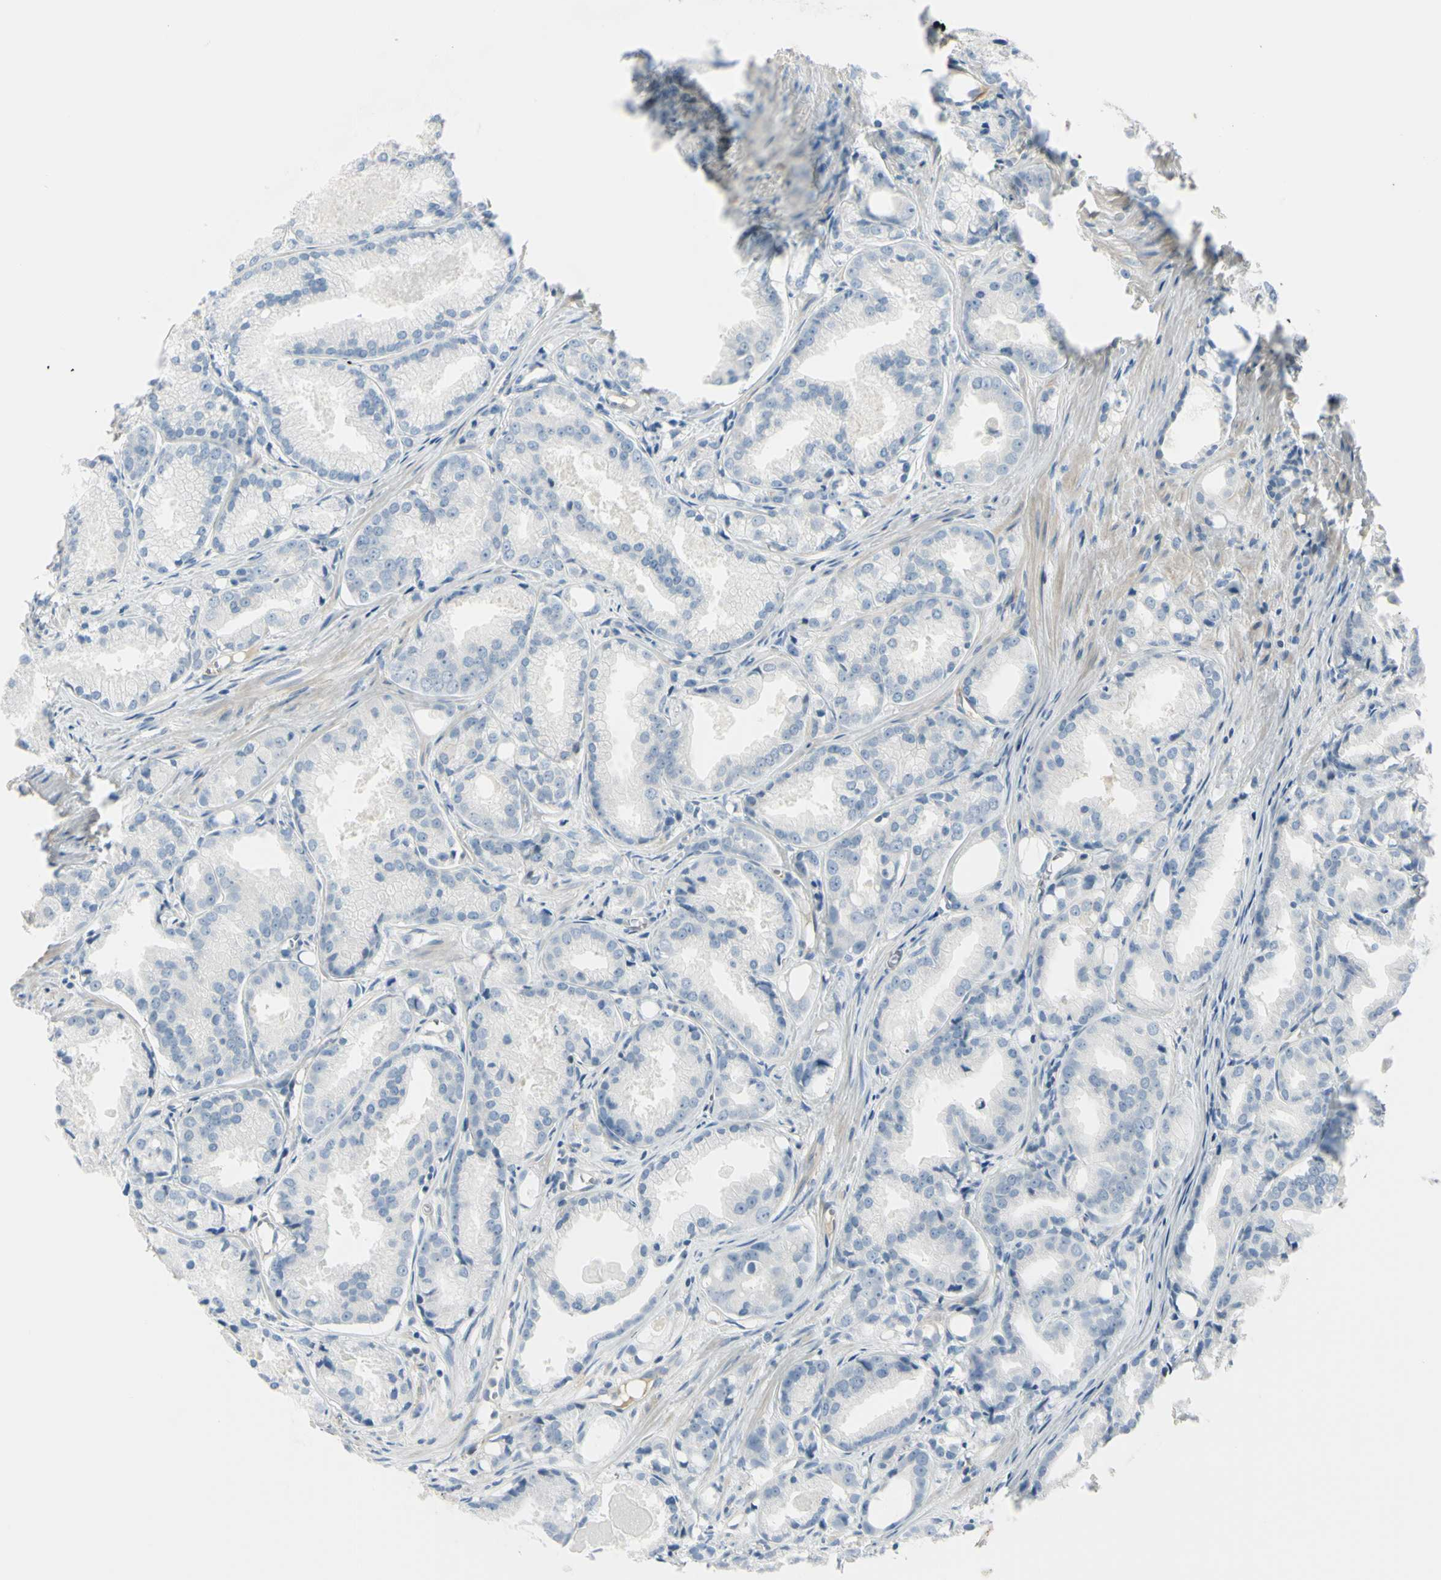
{"staining": {"intensity": "negative", "quantity": "none", "location": "none"}, "tissue": "prostate cancer", "cell_type": "Tumor cells", "image_type": "cancer", "snomed": [{"axis": "morphology", "description": "Adenocarcinoma, Low grade"}, {"axis": "topography", "description": "Prostate"}], "caption": "DAB (3,3'-diaminobenzidine) immunohistochemical staining of human prostate cancer (low-grade adenocarcinoma) displays no significant positivity in tumor cells.", "gene": "ASB9", "patient": {"sex": "male", "age": 72}}